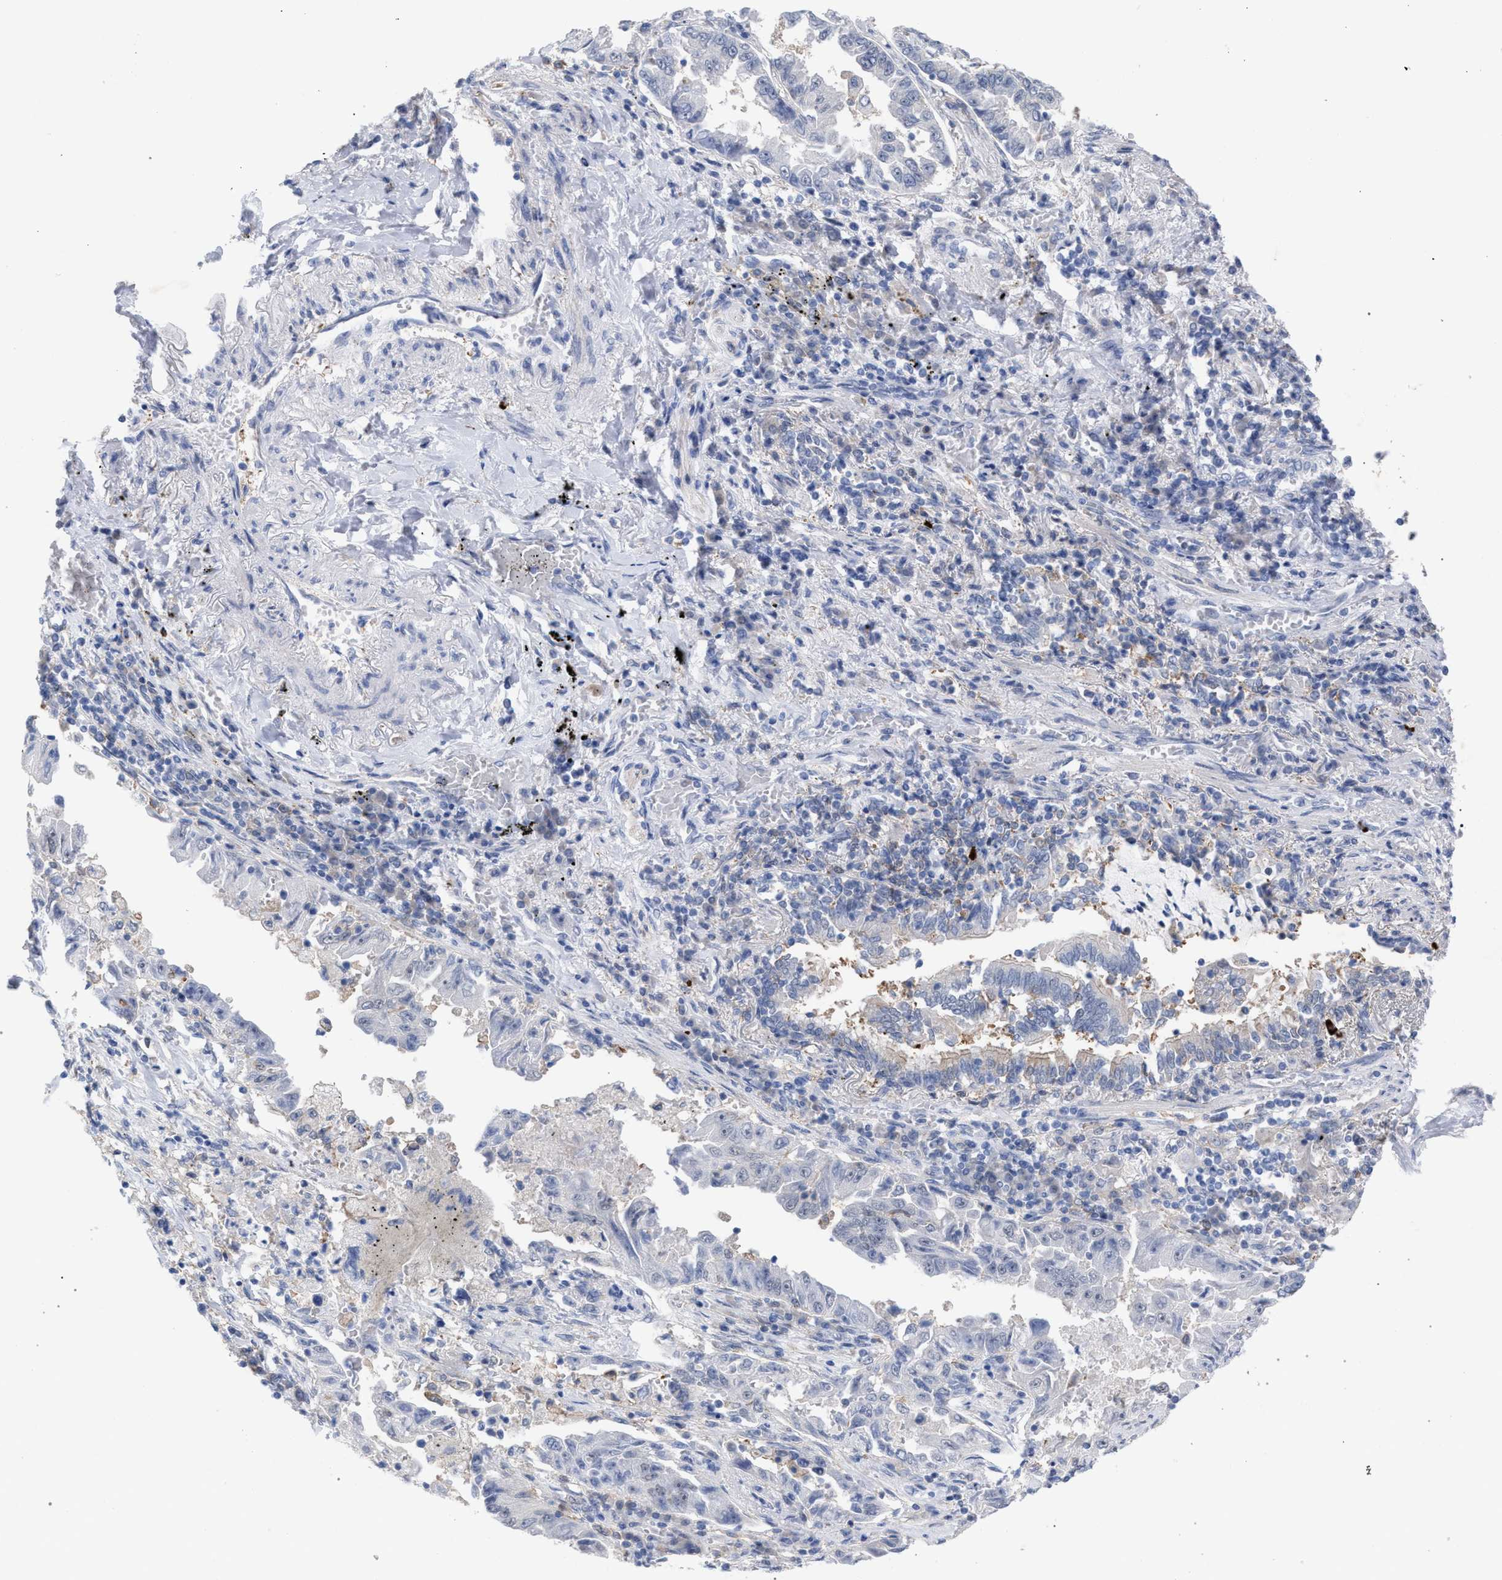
{"staining": {"intensity": "negative", "quantity": "none", "location": "none"}, "tissue": "lung cancer", "cell_type": "Tumor cells", "image_type": "cancer", "snomed": [{"axis": "morphology", "description": "Adenocarcinoma, NOS"}, {"axis": "topography", "description": "Lung"}], "caption": "Lung cancer (adenocarcinoma) was stained to show a protein in brown. There is no significant staining in tumor cells.", "gene": "FHOD3", "patient": {"sex": "female", "age": 51}}